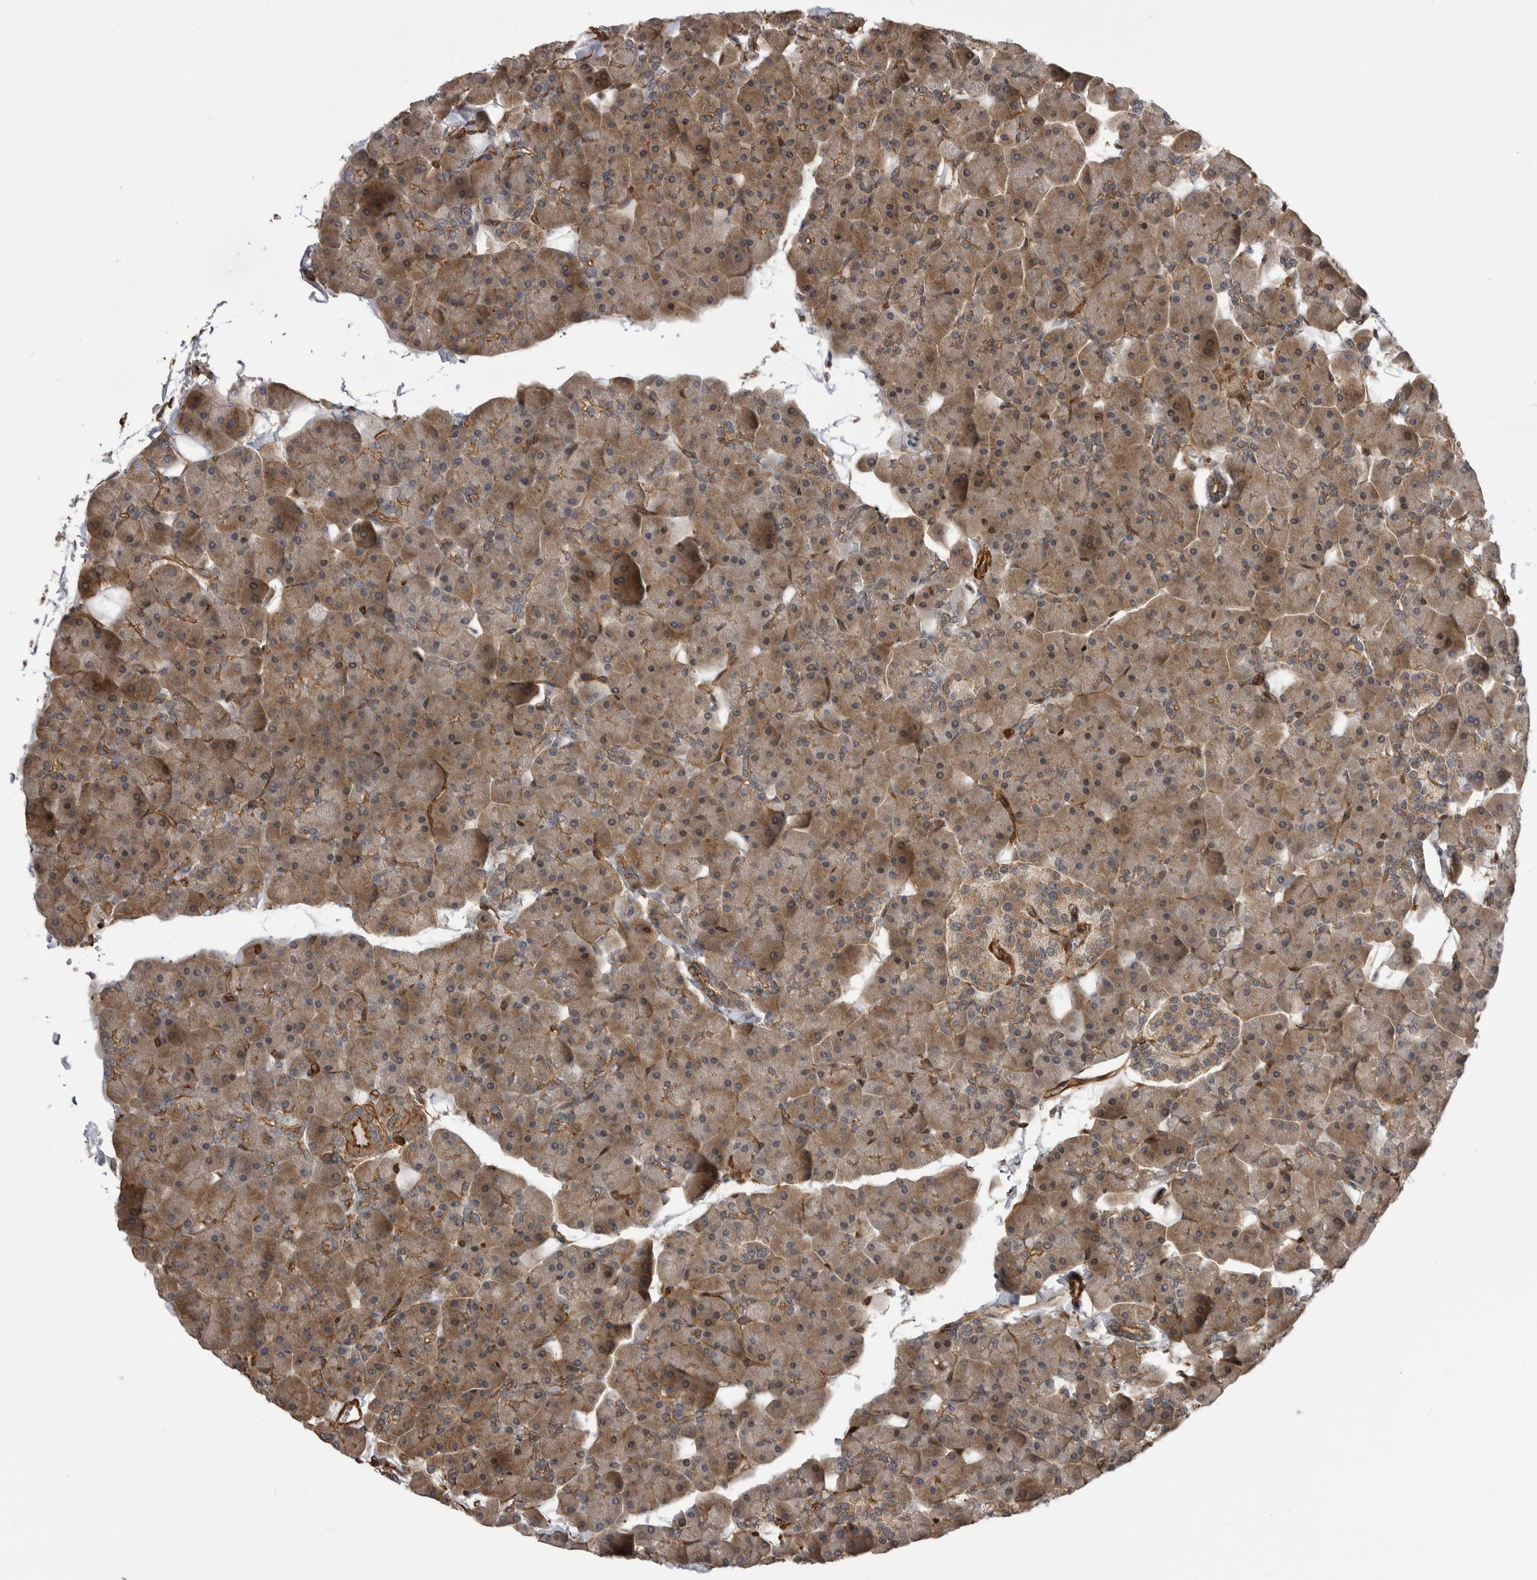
{"staining": {"intensity": "moderate", "quantity": "25%-75%", "location": "cytoplasmic/membranous"}, "tissue": "pancreas", "cell_type": "Exocrine glandular cells", "image_type": "normal", "snomed": [{"axis": "morphology", "description": "Normal tissue, NOS"}, {"axis": "topography", "description": "Pancreas"}], "caption": "Immunohistochemistry (IHC) image of benign pancreas stained for a protein (brown), which reveals medium levels of moderate cytoplasmic/membranous positivity in about 25%-75% of exocrine glandular cells.", "gene": "TRIM56", "patient": {"sex": "male", "age": 35}}